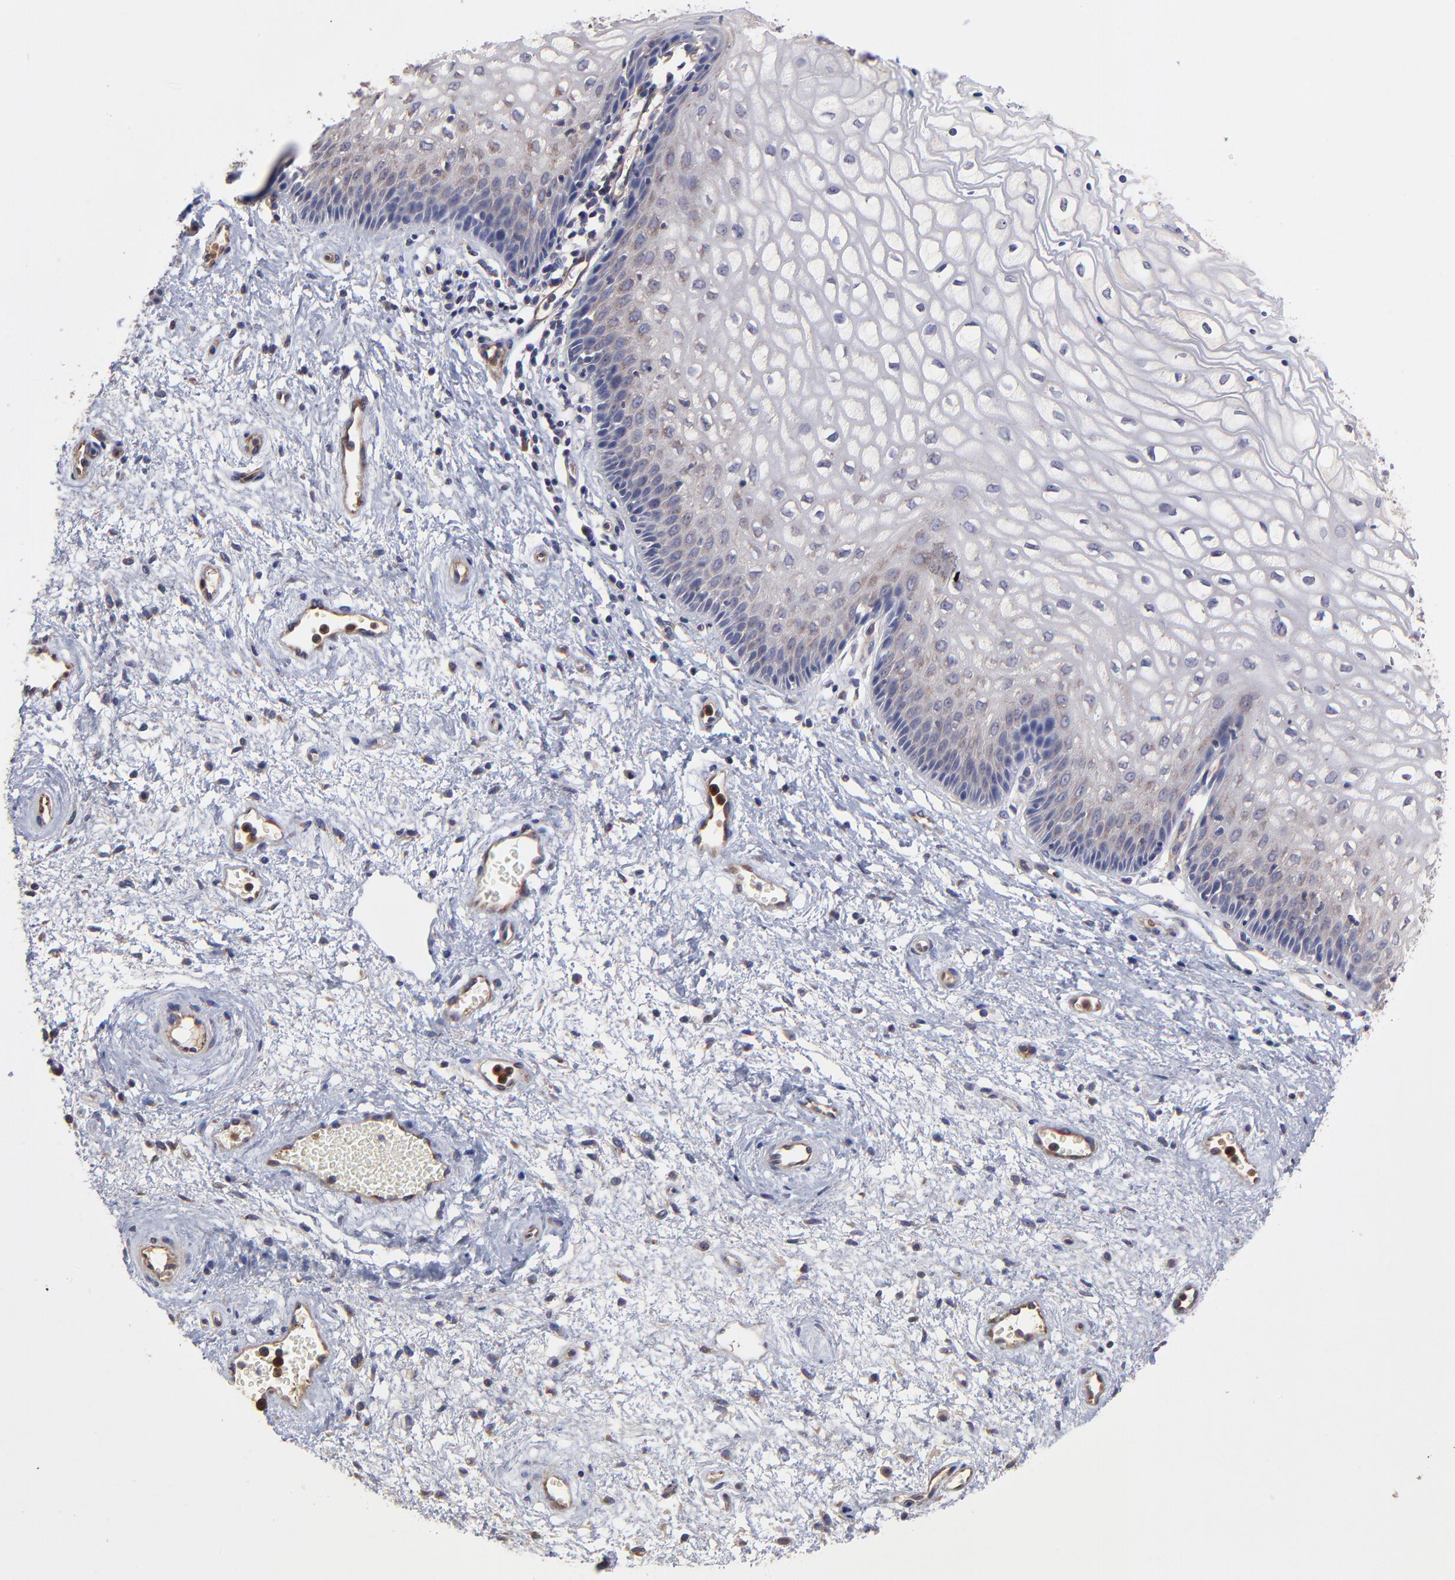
{"staining": {"intensity": "weak", "quantity": "<25%", "location": "cytoplasmic/membranous"}, "tissue": "vagina", "cell_type": "Squamous epithelial cells", "image_type": "normal", "snomed": [{"axis": "morphology", "description": "Normal tissue, NOS"}, {"axis": "topography", "description": "Vagina"}], "caption": "A high-resolution micrograph shows IHC staining of normal vagina, which displays no significant expression in squamous epithelial cells. The staining was performed using DAB to visualize the protein expression in brown, while the nuclei were stained in blue with hematoxylin (Magnification: 20x).", "gene": "ASB7", "patient": {"sex": "female", "age": 34}}